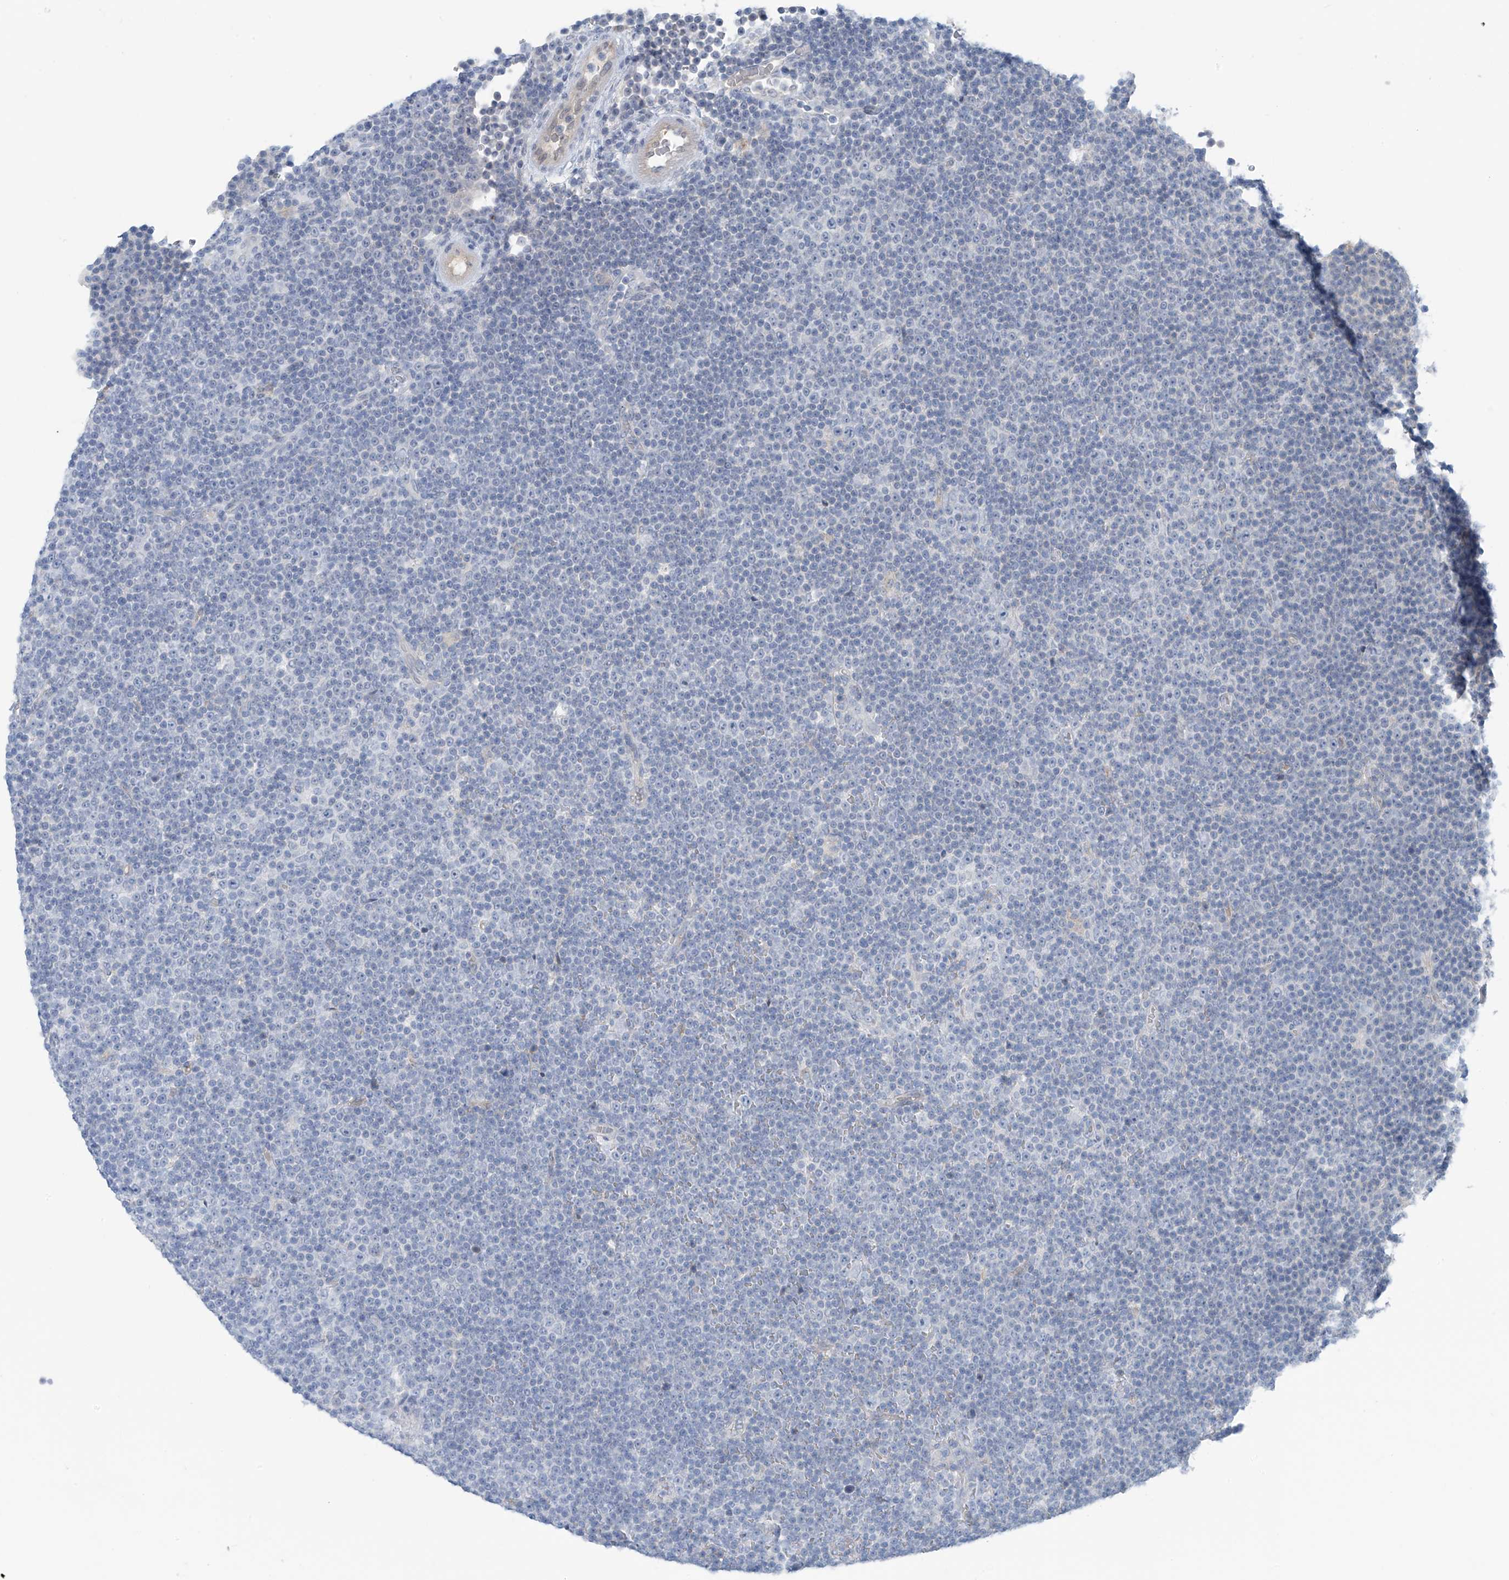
{"staining": {"intensity": "negative", "quantity": "none", "location": "none"}, "tissue": "lymphoma", "cell_type": "Tumor cells", "image_type": "cancer", "snomed": [{"axis": "morphology", "description": "Malignant lymphoma, non-Hodgkin's type, Low grade"}, {"axis": "topography", "description": "Lymph node"}], "caption": "IHC of human low-grade malignant lymphoma, non-Hodgkin's type shows no staining in tumor cells.", "gene": "ZNF793", "patient": {"sex": "female", "age": 67}}